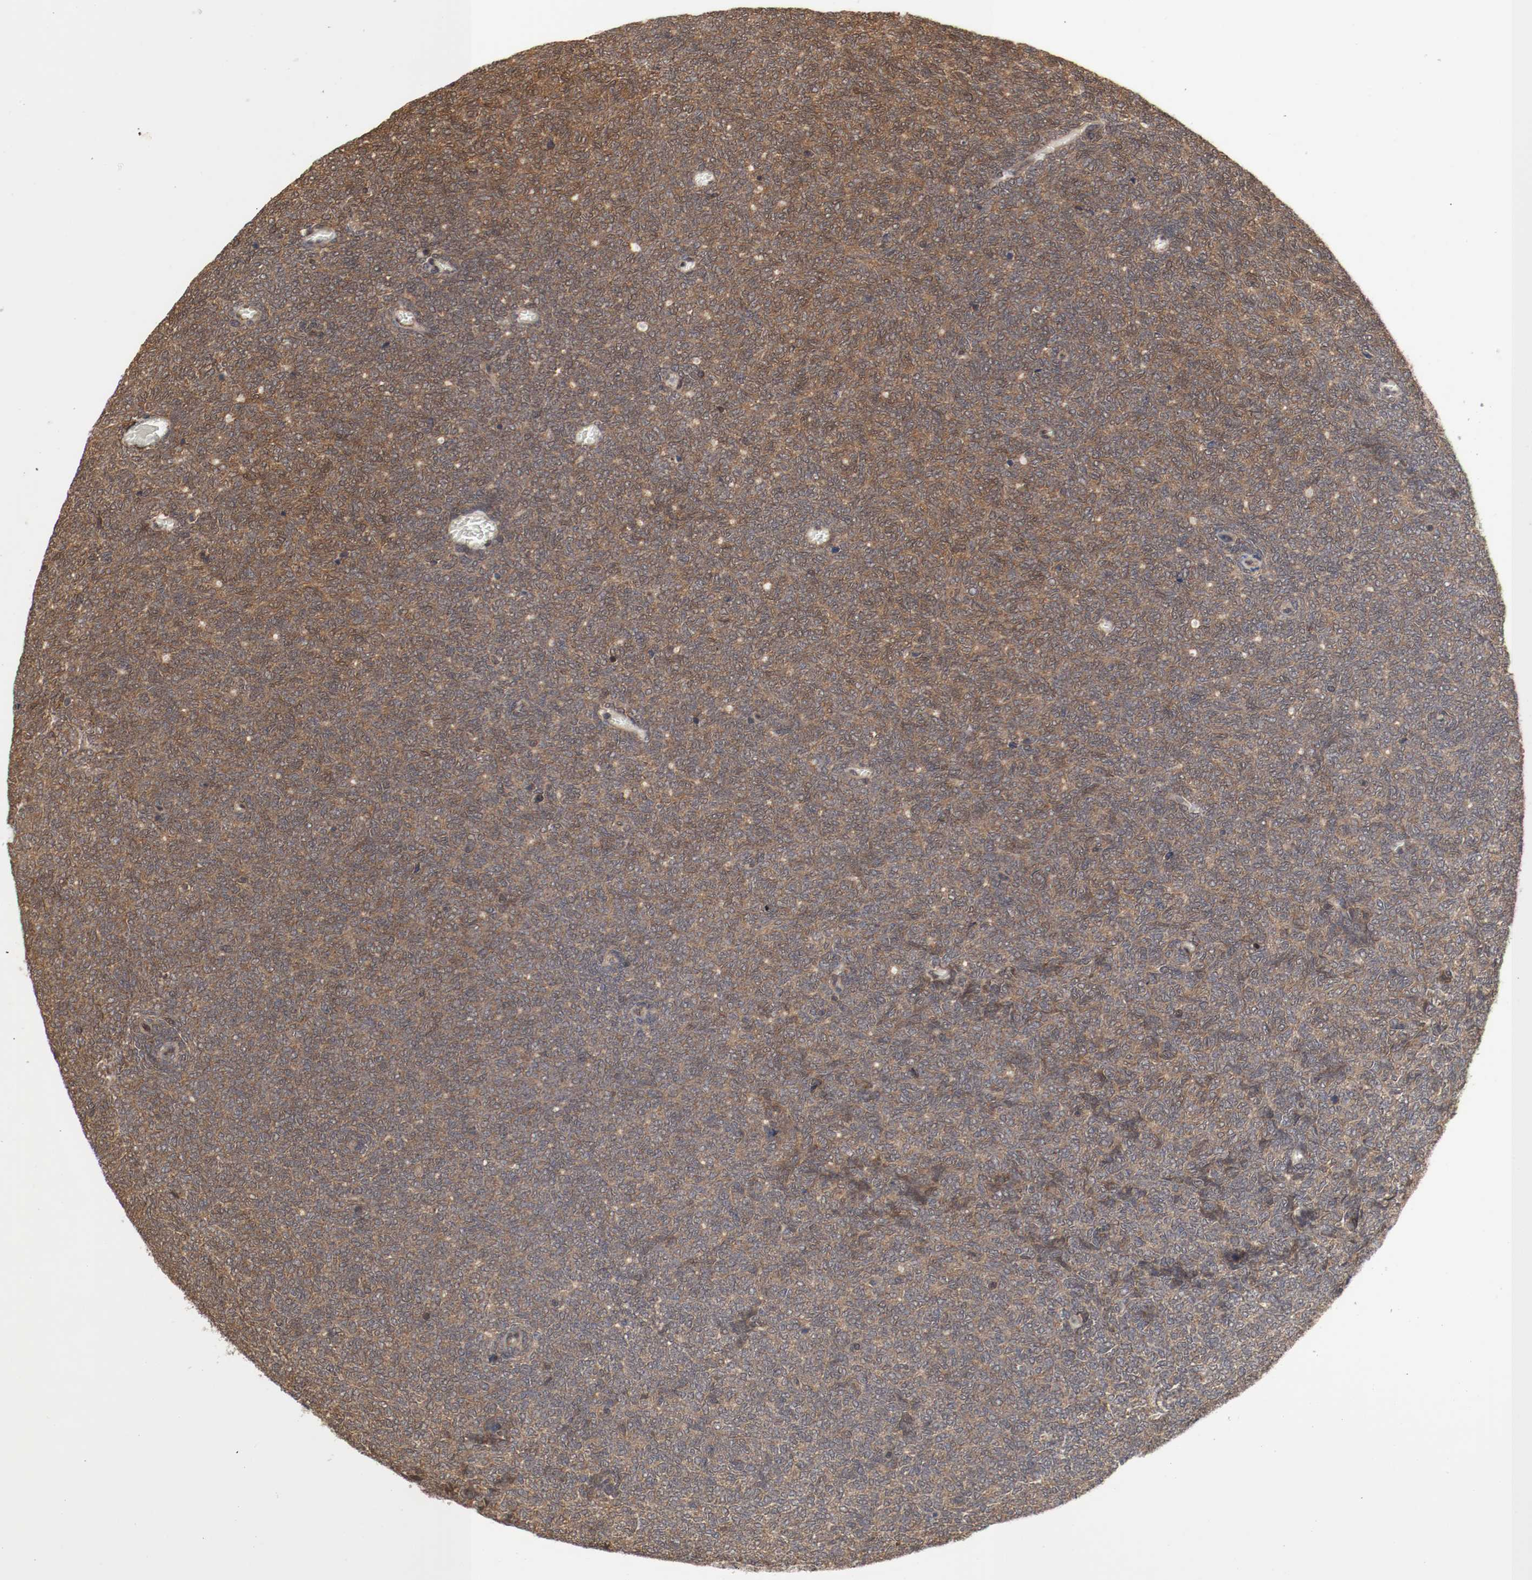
{"staining": {"intensity": "moderate", "quantity": ">75%", "location": "cytoplasmic/membranous"}, "tissue": "renal cancer", "cell_type": "Tumor cells", "image_type": "cancer", "snomed": [{"axis": "morphology", "description": "Neoplasm, malignant, NOS"}, {"axis": "topography", "description": "Kidney"}], "caption": "Moderate cytoplasmic/membranous protein positivity is identified in approximately >75% of tumor cells in renal cancer (neoplasm (malignant)).", "gene": "AFG3L2", "patient": {"sex": "male", "age": 28}}